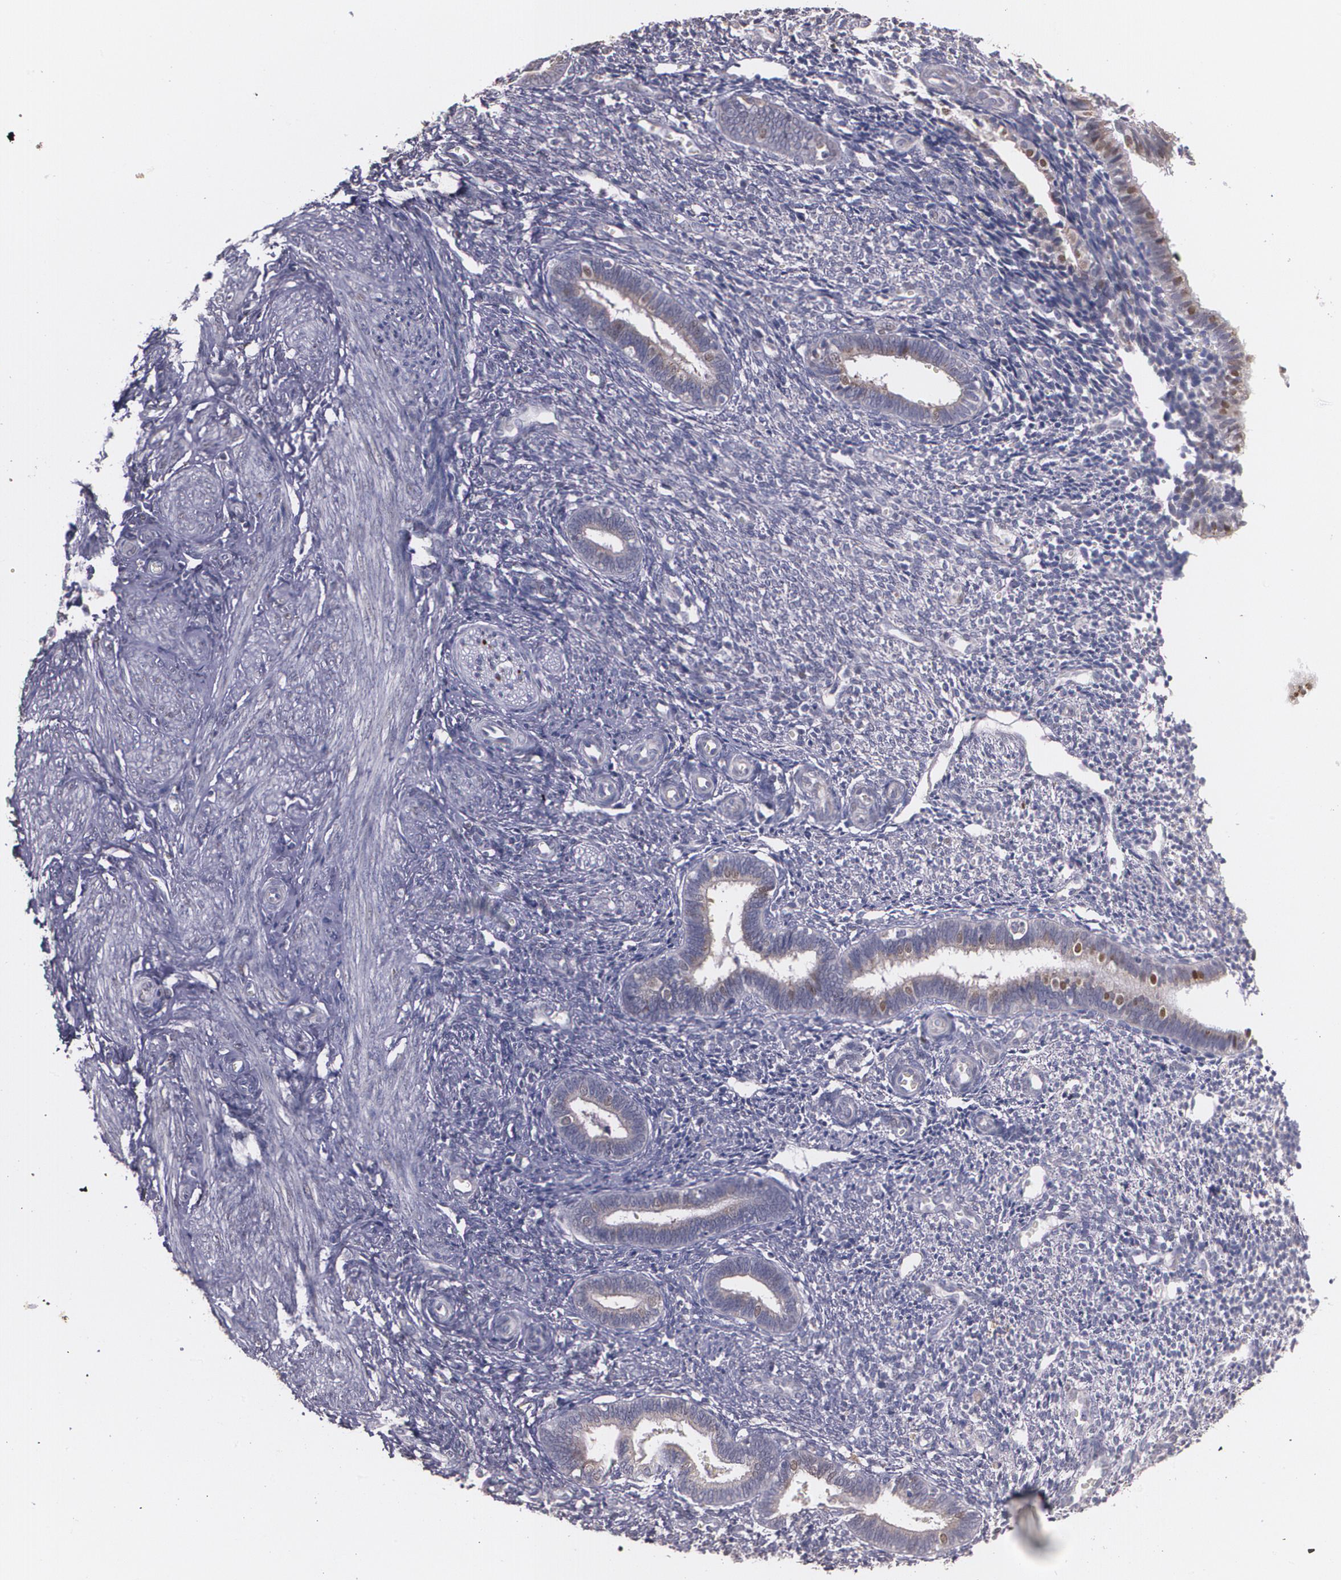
{"staining": {"intensity": "negative", "quantity": "none", "location": "none"}, "tissue": "endometrium", "cell_type": "Cells in endometrial stroma", "image_type": "normal", "snomed": [{"axis": "morphology", "description": "Normal tissue, NOS"}, {"axis": "topography", "description": "Endometrium"}], "caption": "Immunohistochemistry photomicrograph of normal endometrium: endometrium stained with DAB displays no significant protein expression in cells in endometrial stroma. The staining was performed using DAB to visualize the protein expression in brown, while the nuclei were stained in blue with hematoxylin (Magnification: 20x).", "gene": "ATF3", "patient": {"sex": "female", "age": 27}}